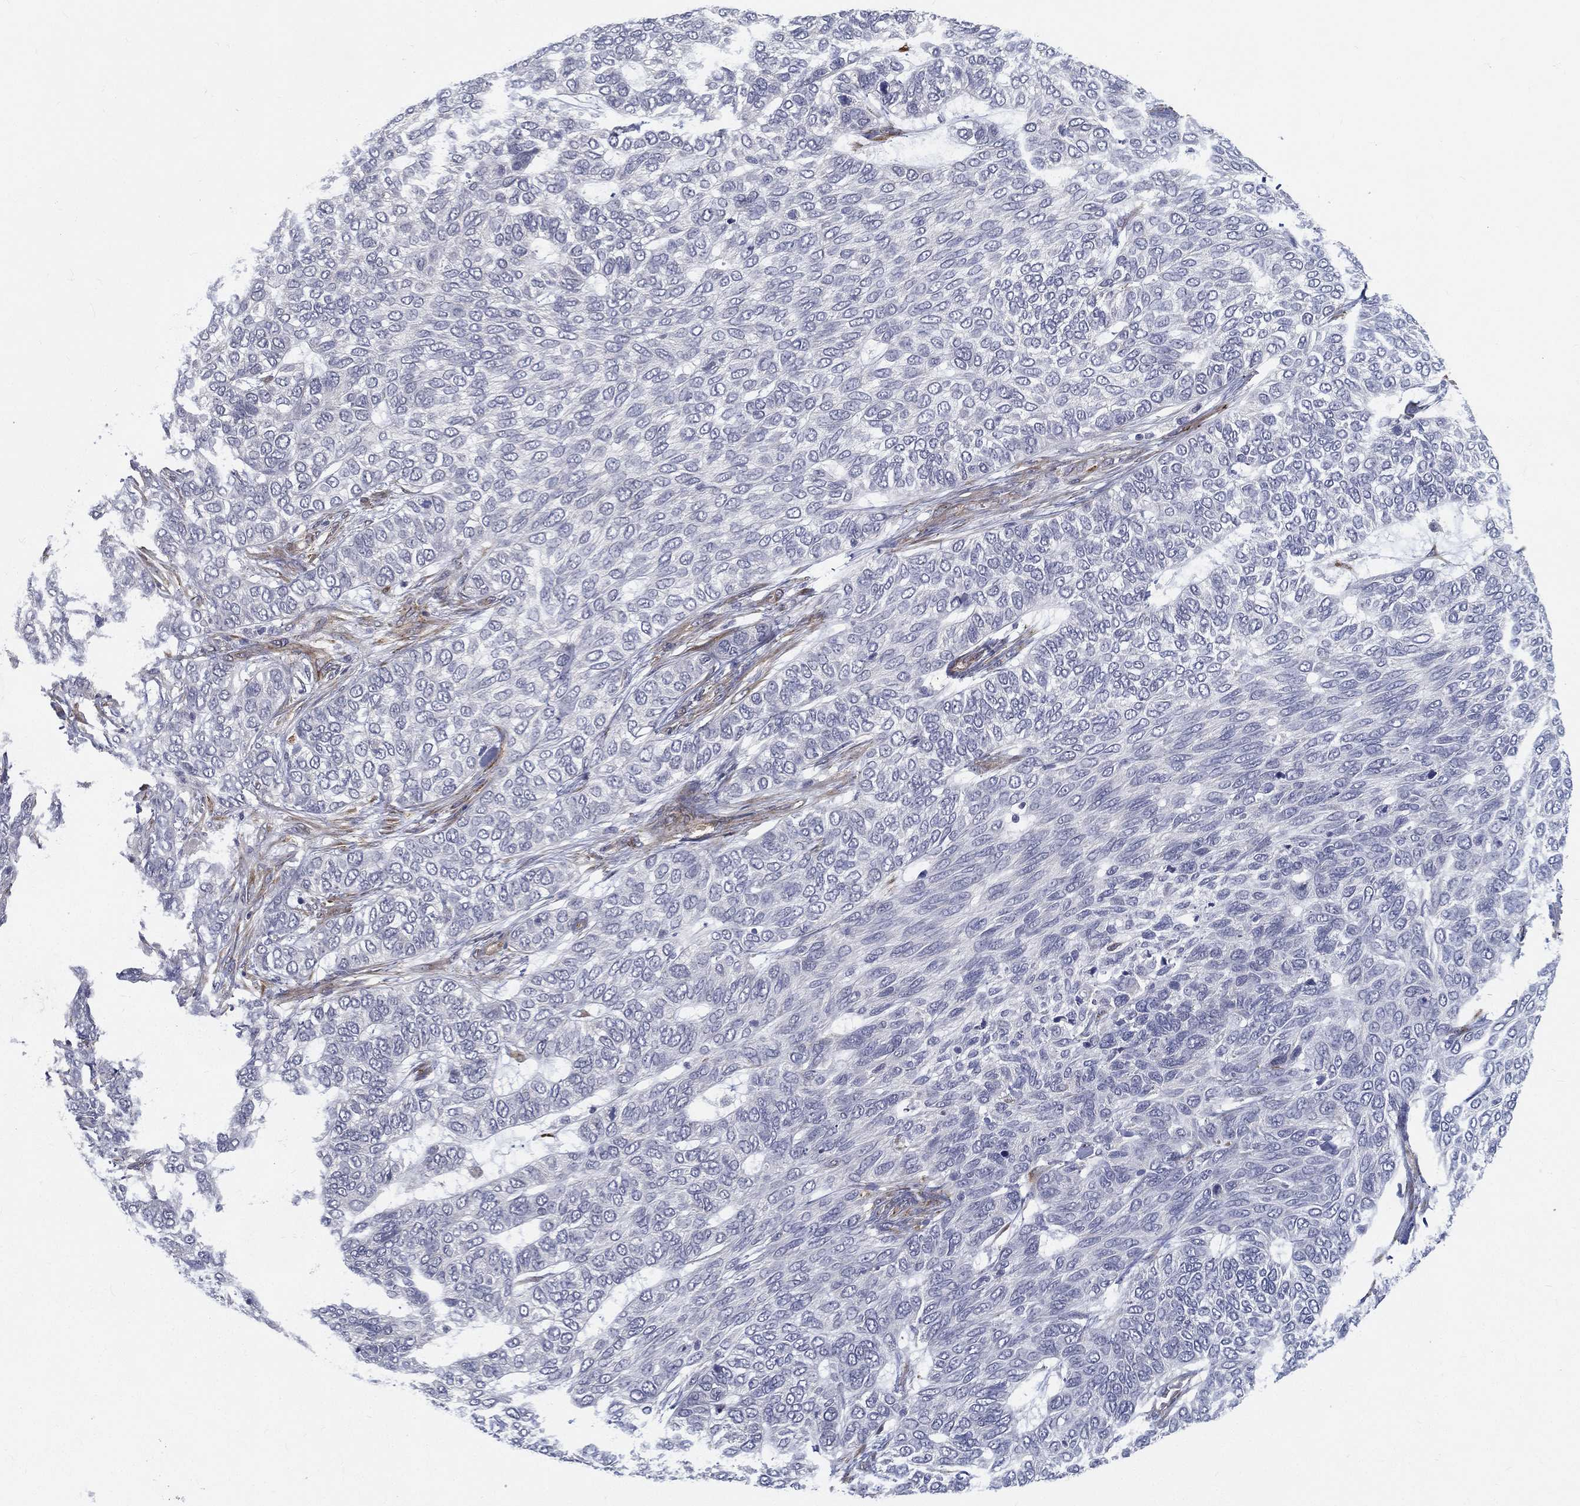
{"staining": {"intensity": "negative", "quantity": "none", "location": "none"}, "tissue": "skin cancer", "cell_type": "Tumor cells", "image_type": "cancer", "snomed": [{"axis": "morphology", "description": "Basal cell carcinoma"}, {"axis": "topography", "description": "Skin"}], "caption": "This is a histopathology image of IHC staining of skin cancer (basal cell carcinoma), which shows no staining in tumor cells.", "gene": "LRRC56", "patient": {"sex": "female", "age": 65}}